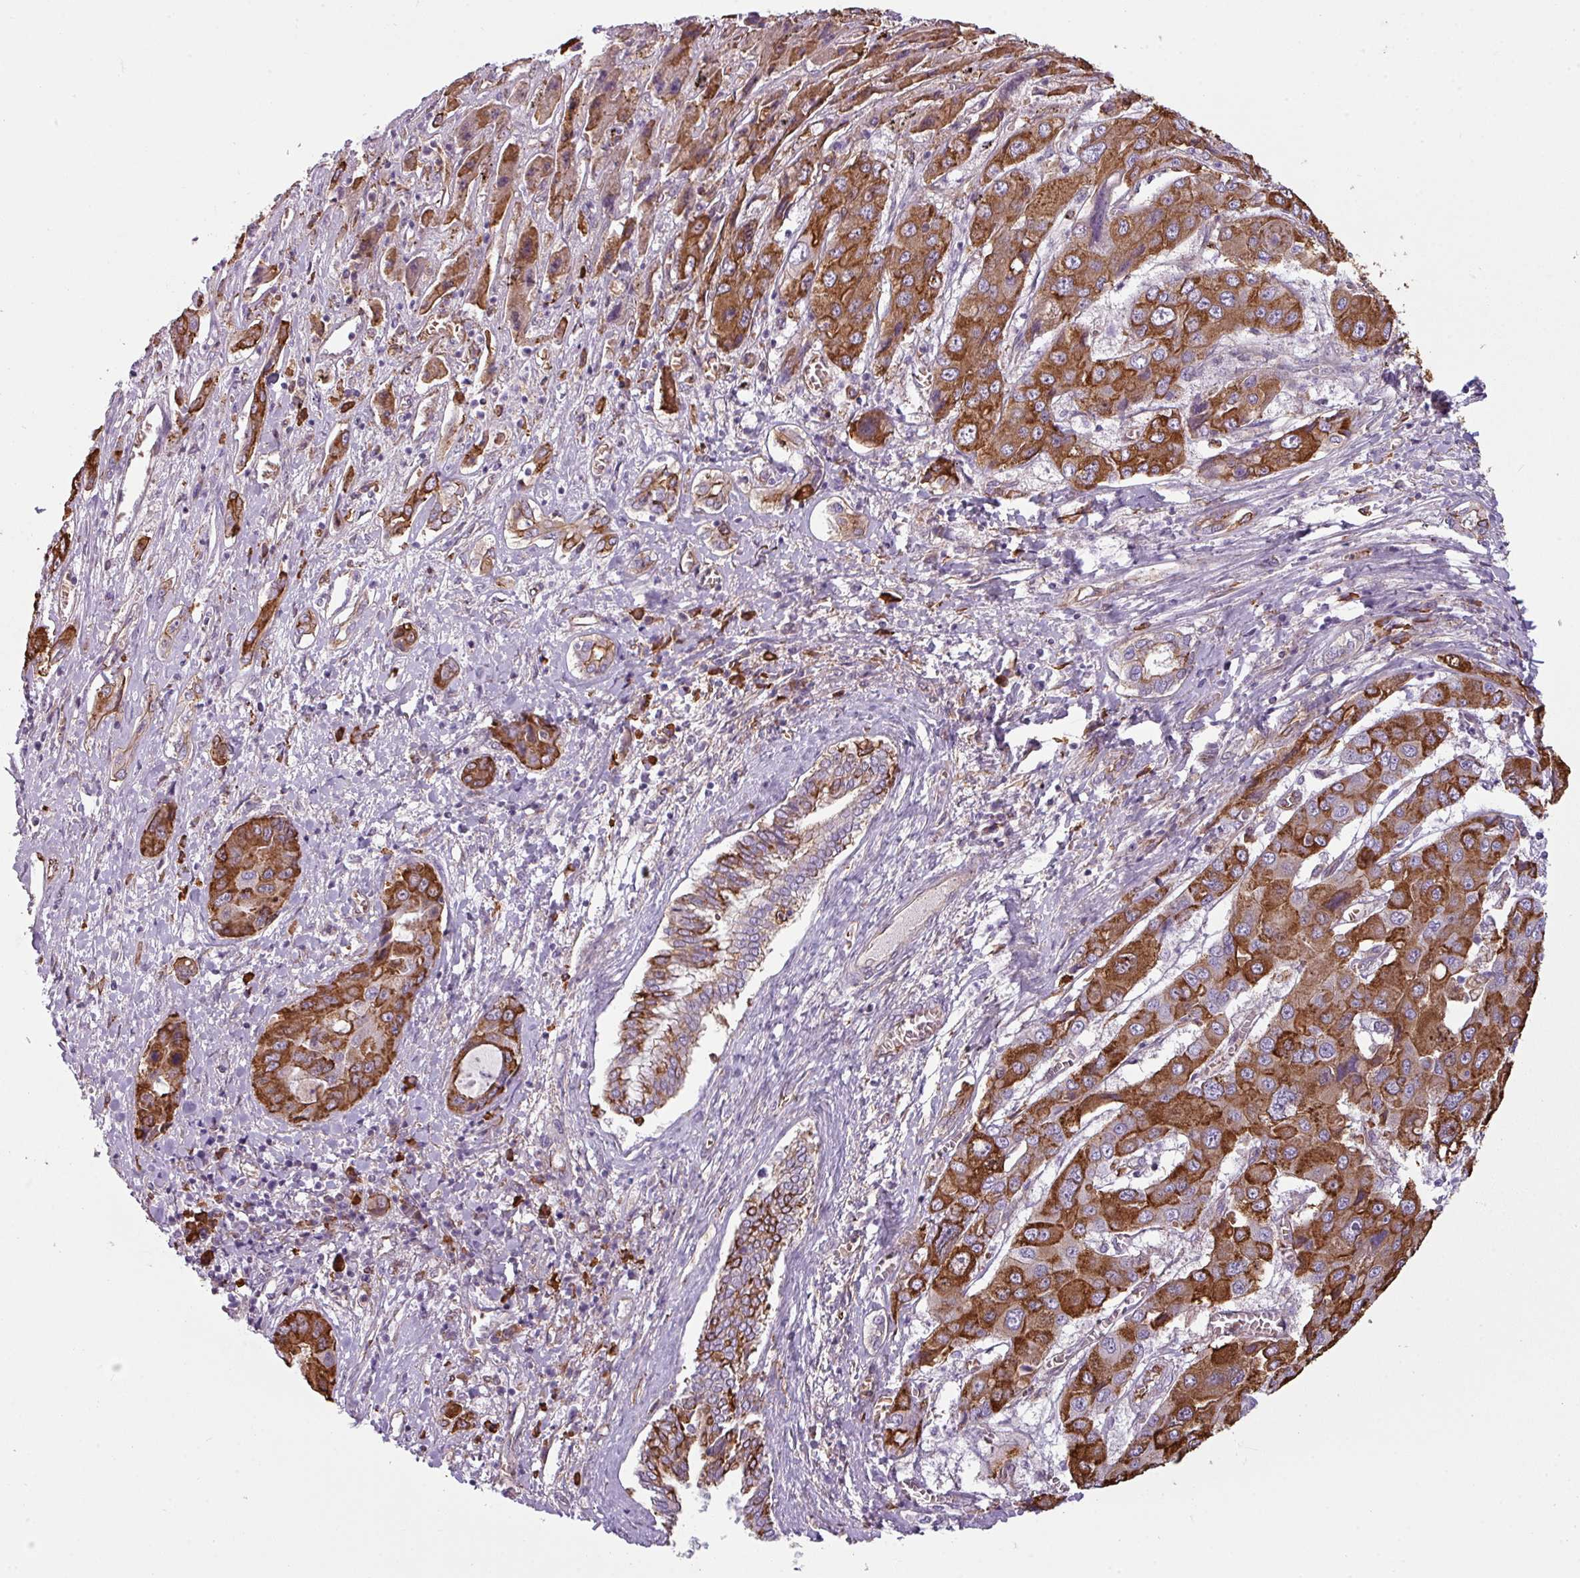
{"staining": {"intensity": "strong", "quantity": ">75%", "location": "cytoplasmic/membranous"}, "tissue": "liver cancer", "cell_type": "Tumor cells", "image_type": "cancer", "snomed": [{"axis": "morphology", "description": "Cholangiocarcinoma"}, {"axis": "topography", "description": "Liver"}], "caption": "IHC micrograph of human liver cancer stained for a protein (brown), which exhibits high levels of strong cytoplasmic/membranous positivity in approximately >75% of tumor cells.", "gene": "BUD23", "patient": {"sex": "male", "age": 67}}